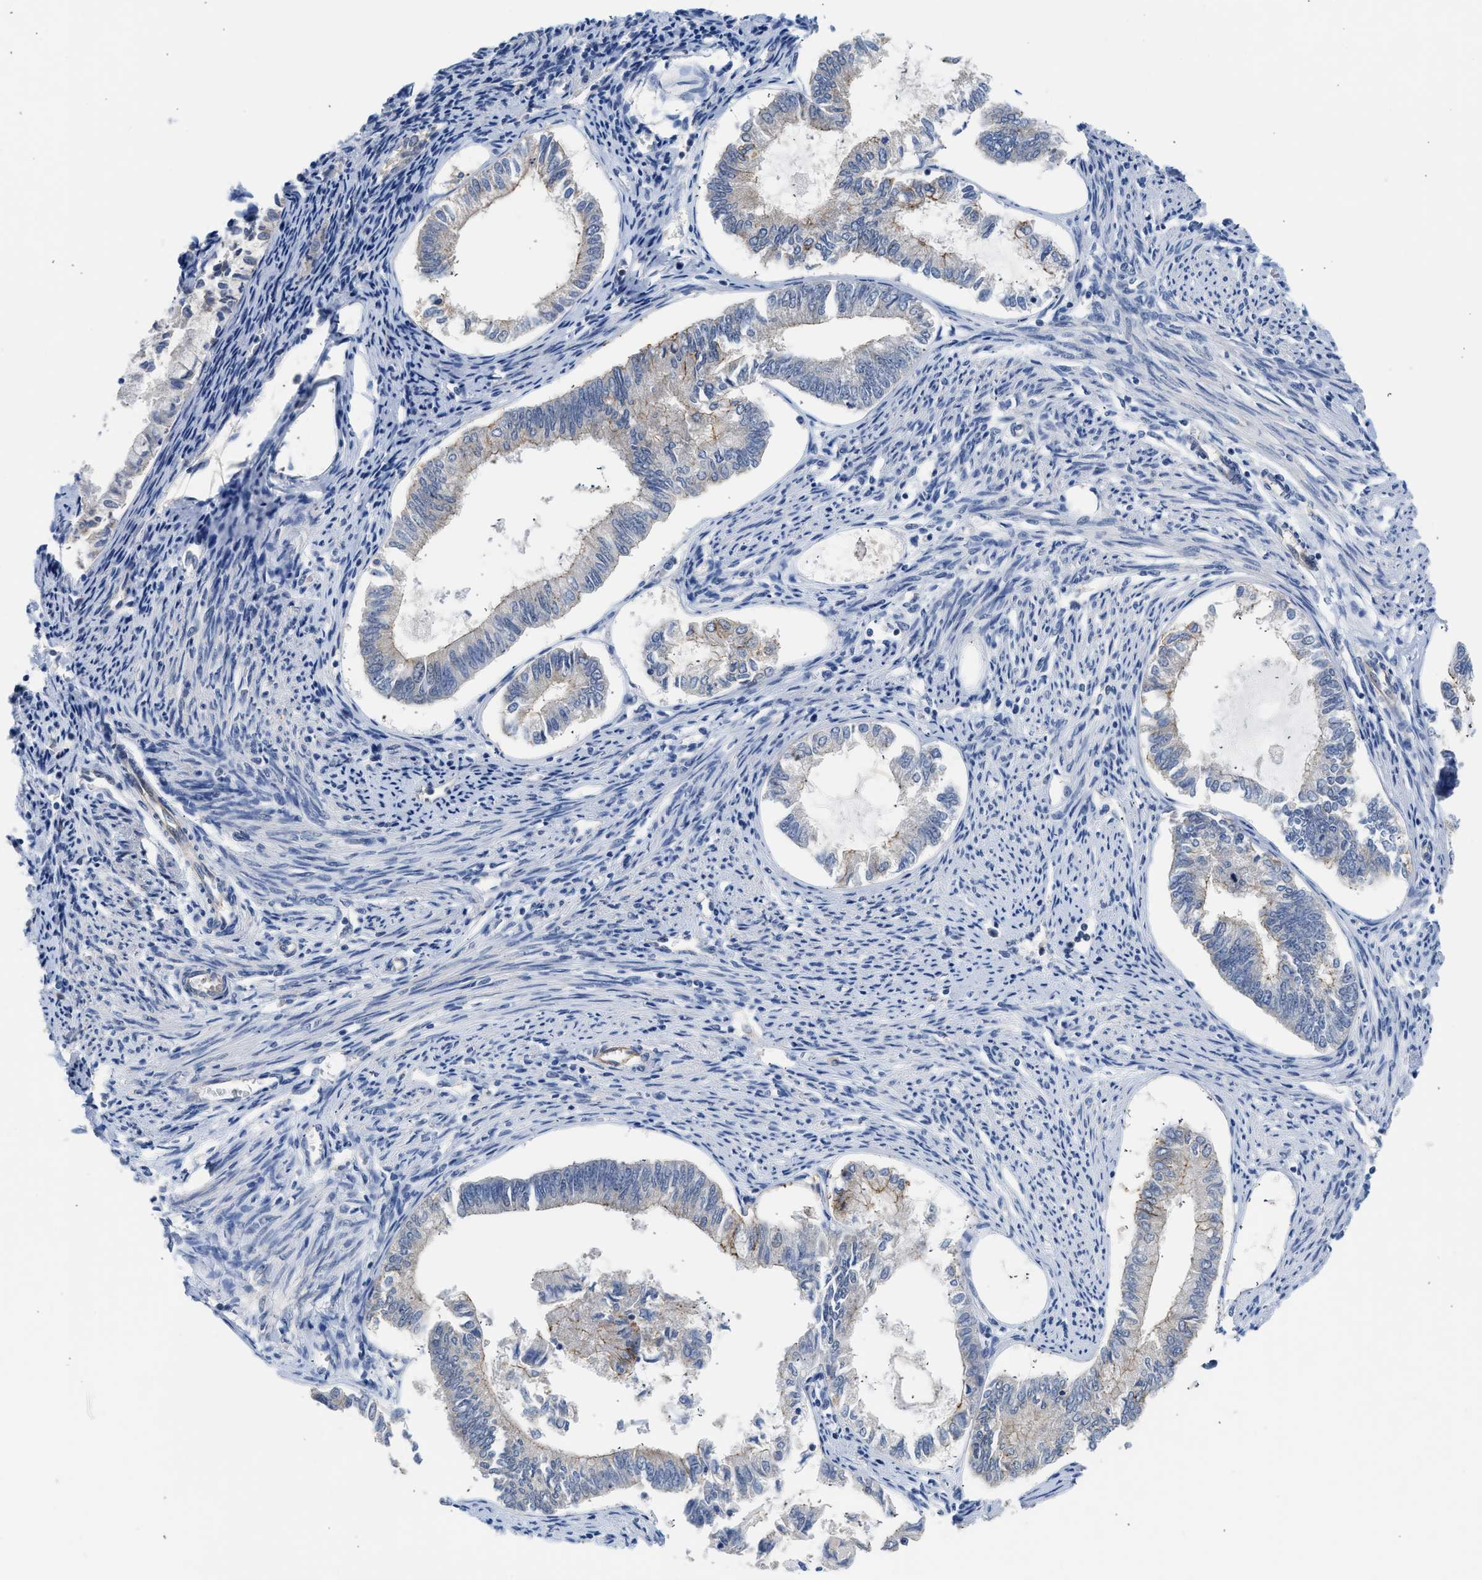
{"staining": {"intensity": "weak", "quantity": "<25%", "location": "cytoplasmic/membranous"}, "tissue": "endometrial cancer", "cell_type": "Tumor cells", "image_type": "cancer", "snomed": [{"axis": "morphology", "description": "Adenocarcinoma, NOS"}, {"axis": "topography", "description": "Endometrium"}], "caption": "This is an IHC histopathology image of endometrial cancer. There is no expression in tumor cells.", "gene": "CSF3R", "patient": {"sex": "female", "age": 86}}